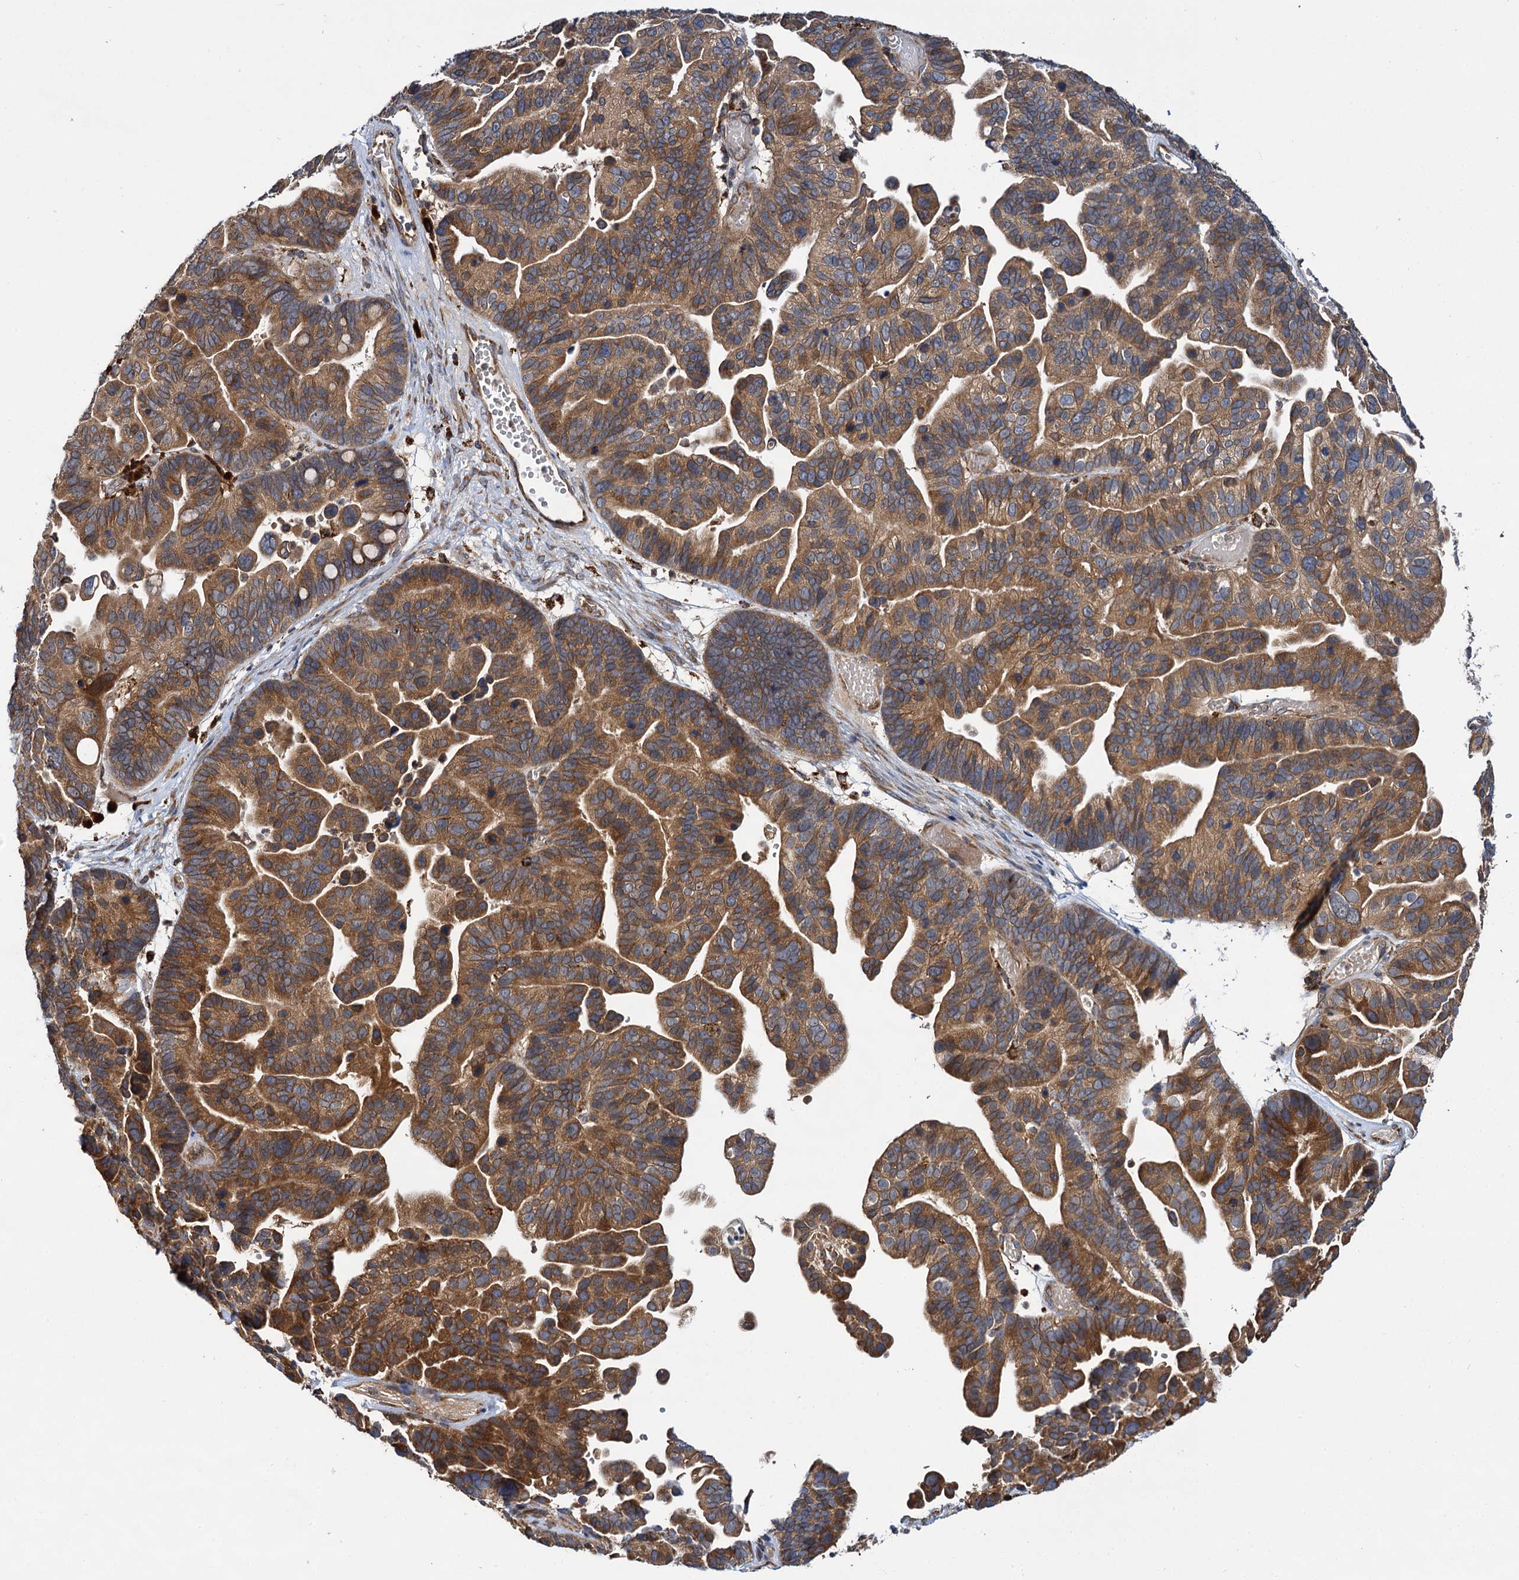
{"staining": {"intensity": "strong", "quantity": ">75%", "location": "cytoplasmic/membranous"}, "tissue": "ovarian cancer", "cell_type": "Tumor cells", "image_type": "cancer", "snomed": [{"axis": "morphology", "description": "Cystadenocarcinoma, serous, NOS"}, {"axis": "topography", "description": "Ovary"}], "caption": "Protein analysis of serous cystadenocarcinoma (ovarian) tissue displays strong cytoplasmic/membranous positivity in approximately >75% of tumor cells.", "gene": "UFM1", "patient": {"sex": "female", "age": 56}}